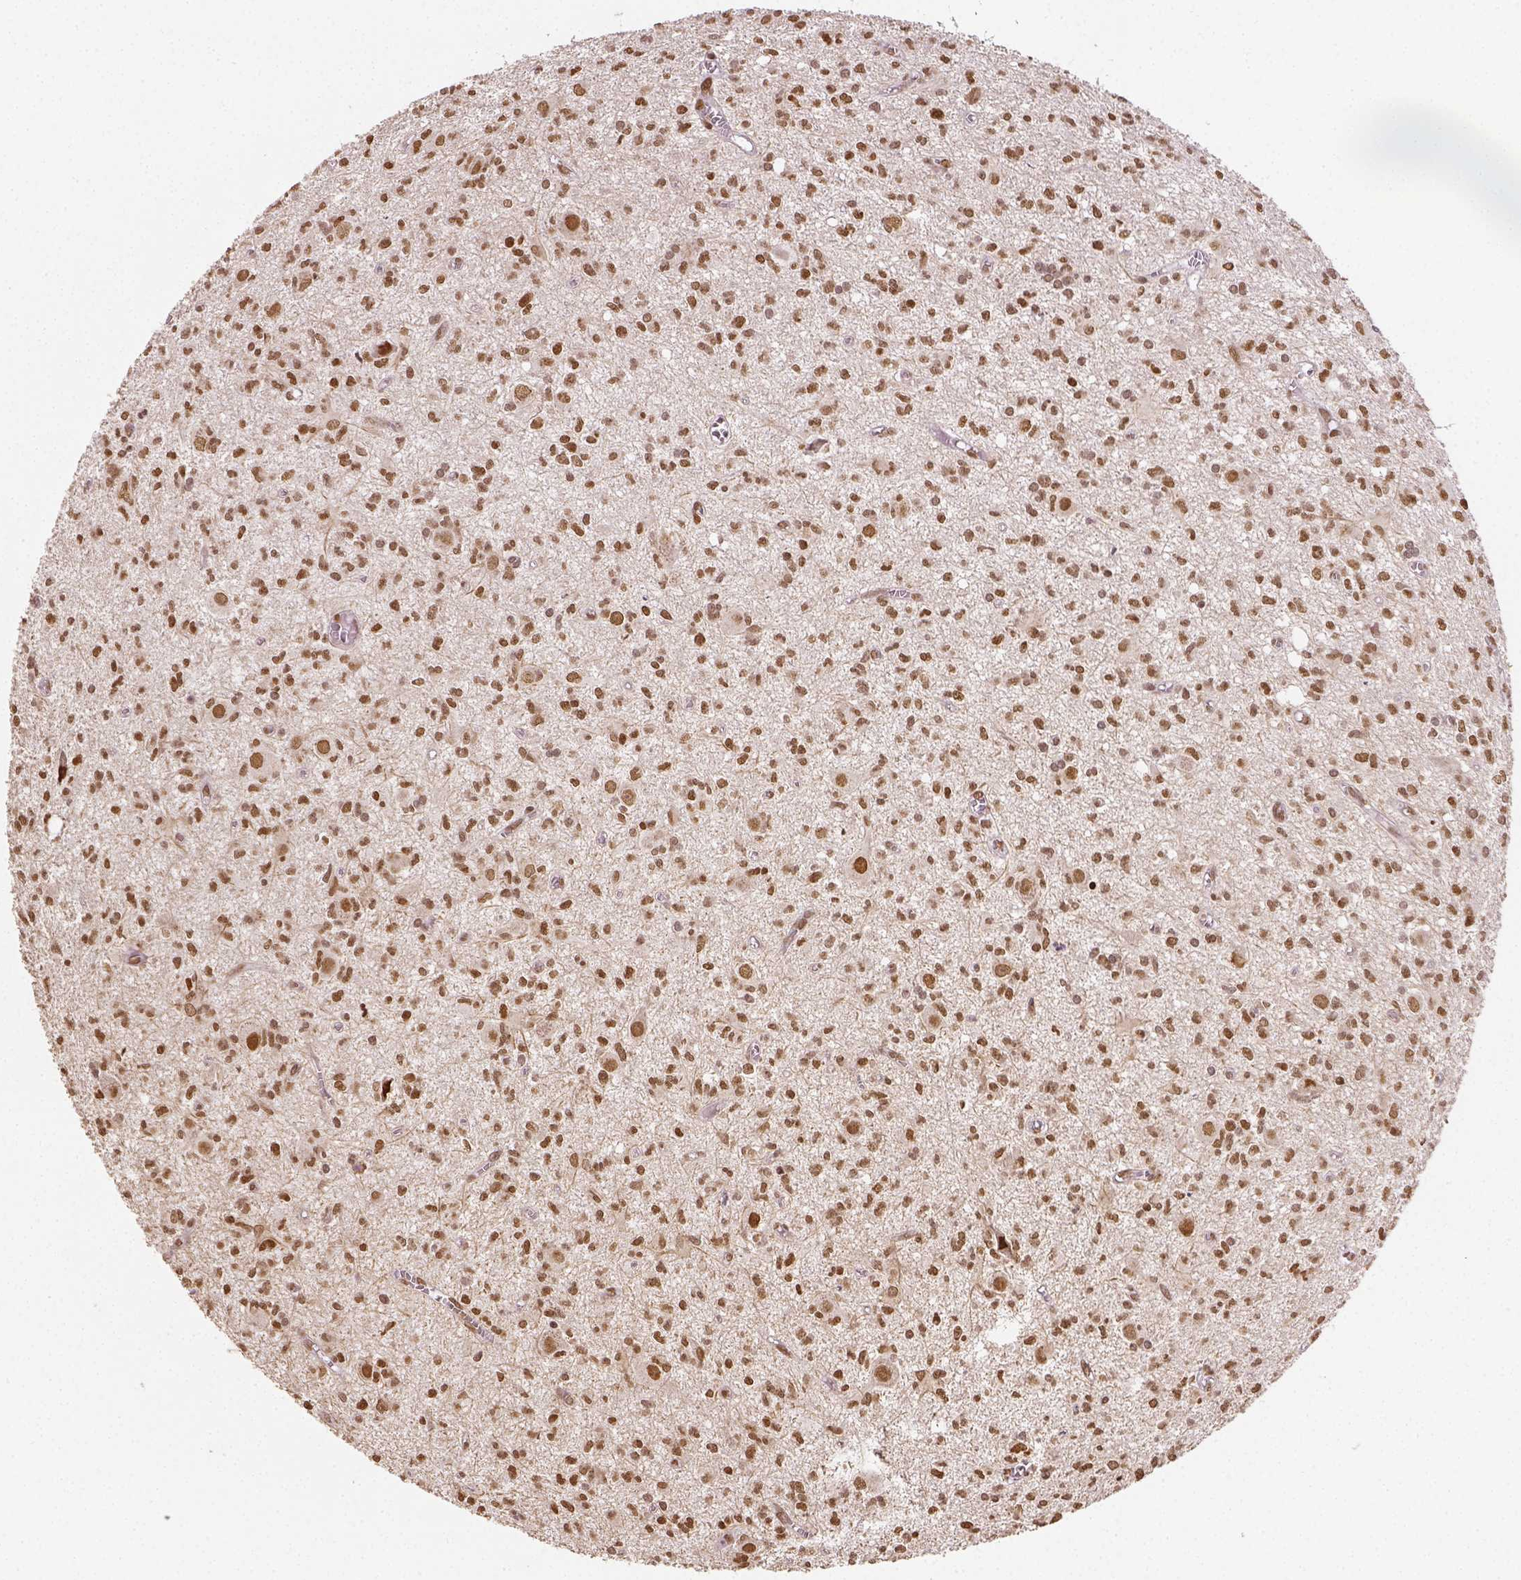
{"staining": {"intensity": "moderate", "quantity": ">75%", "location": "nuclear"}, "tissue": "glioma", "cell_type": "Tumor cells", "image_type": "cancer", "snomed": [{"axis": "morphology", "description": "Glioma, malignant, Low grade"}, {"axis": "topography", "description": "Brain"}], "caption": "Malignant low-grade glioma stained with DAB IHC exhibits medium levels of moderate nuclear staining in approximately >75% of tumor cells. The staining was performed using DAB (3,3'-diaminobenzidine), with brown indicating positive protein expression. Nuclei are stained blue with hematoxylin.", "gene": "FANCE", "patient": {"sex": "male", "age": 64}}